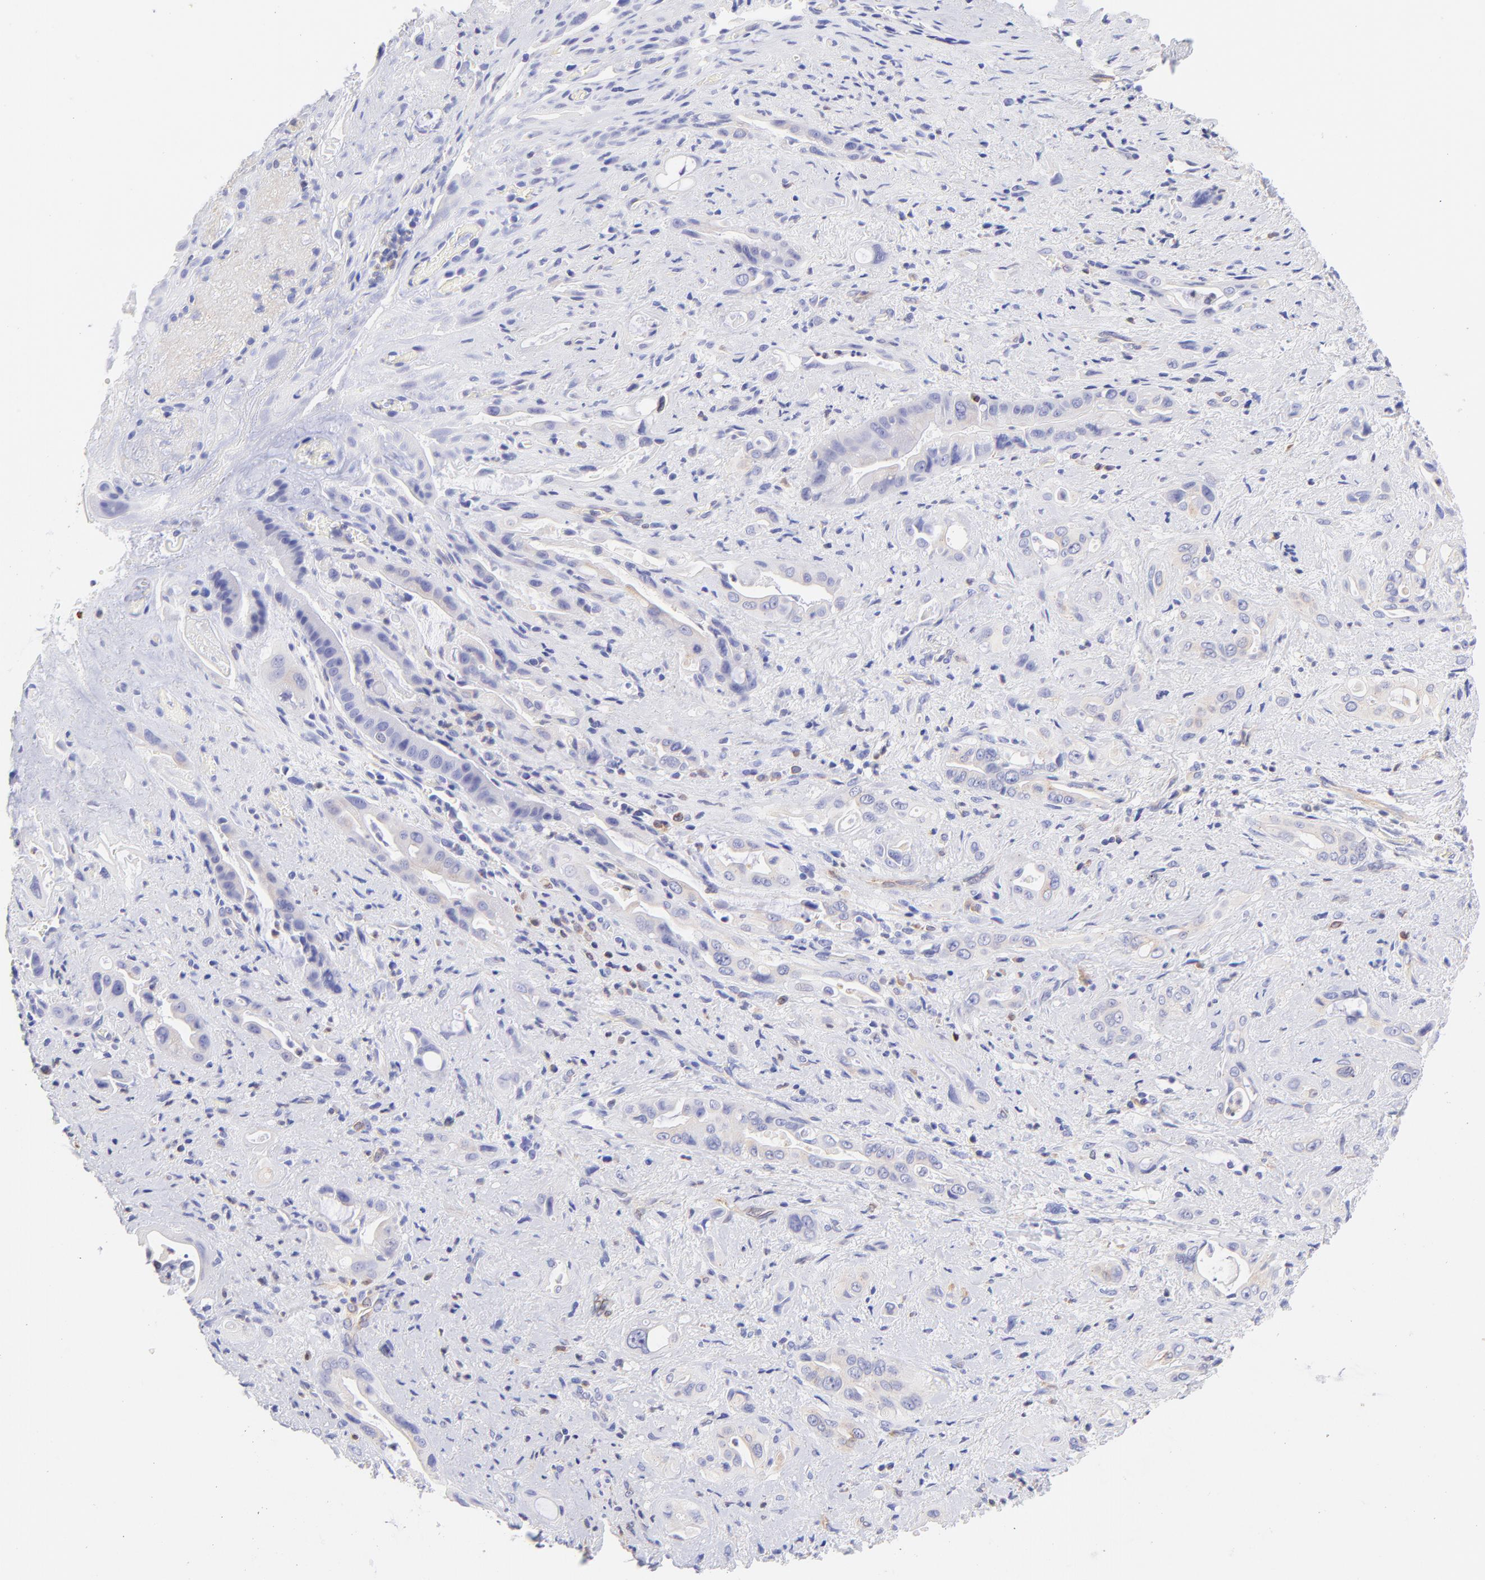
{"staining": {"intensity": "negative", "quantity": "none", "location": "none"}, "tissue": "pancreatic cancer", "cell_type": "Tumor cells", "image_type": "cancer", "snomed": [{"axis": "morphology", "description": "Adenocarcinoma, NOS"}, {"axis": "topography", "description": "Pancreas"}], "caption": "Immunohistochemistry of pancreatic cancer shows no positivity in tumor cells.", "gene": "IRAG2", "patient": {"sex": "male", "age": 77}}